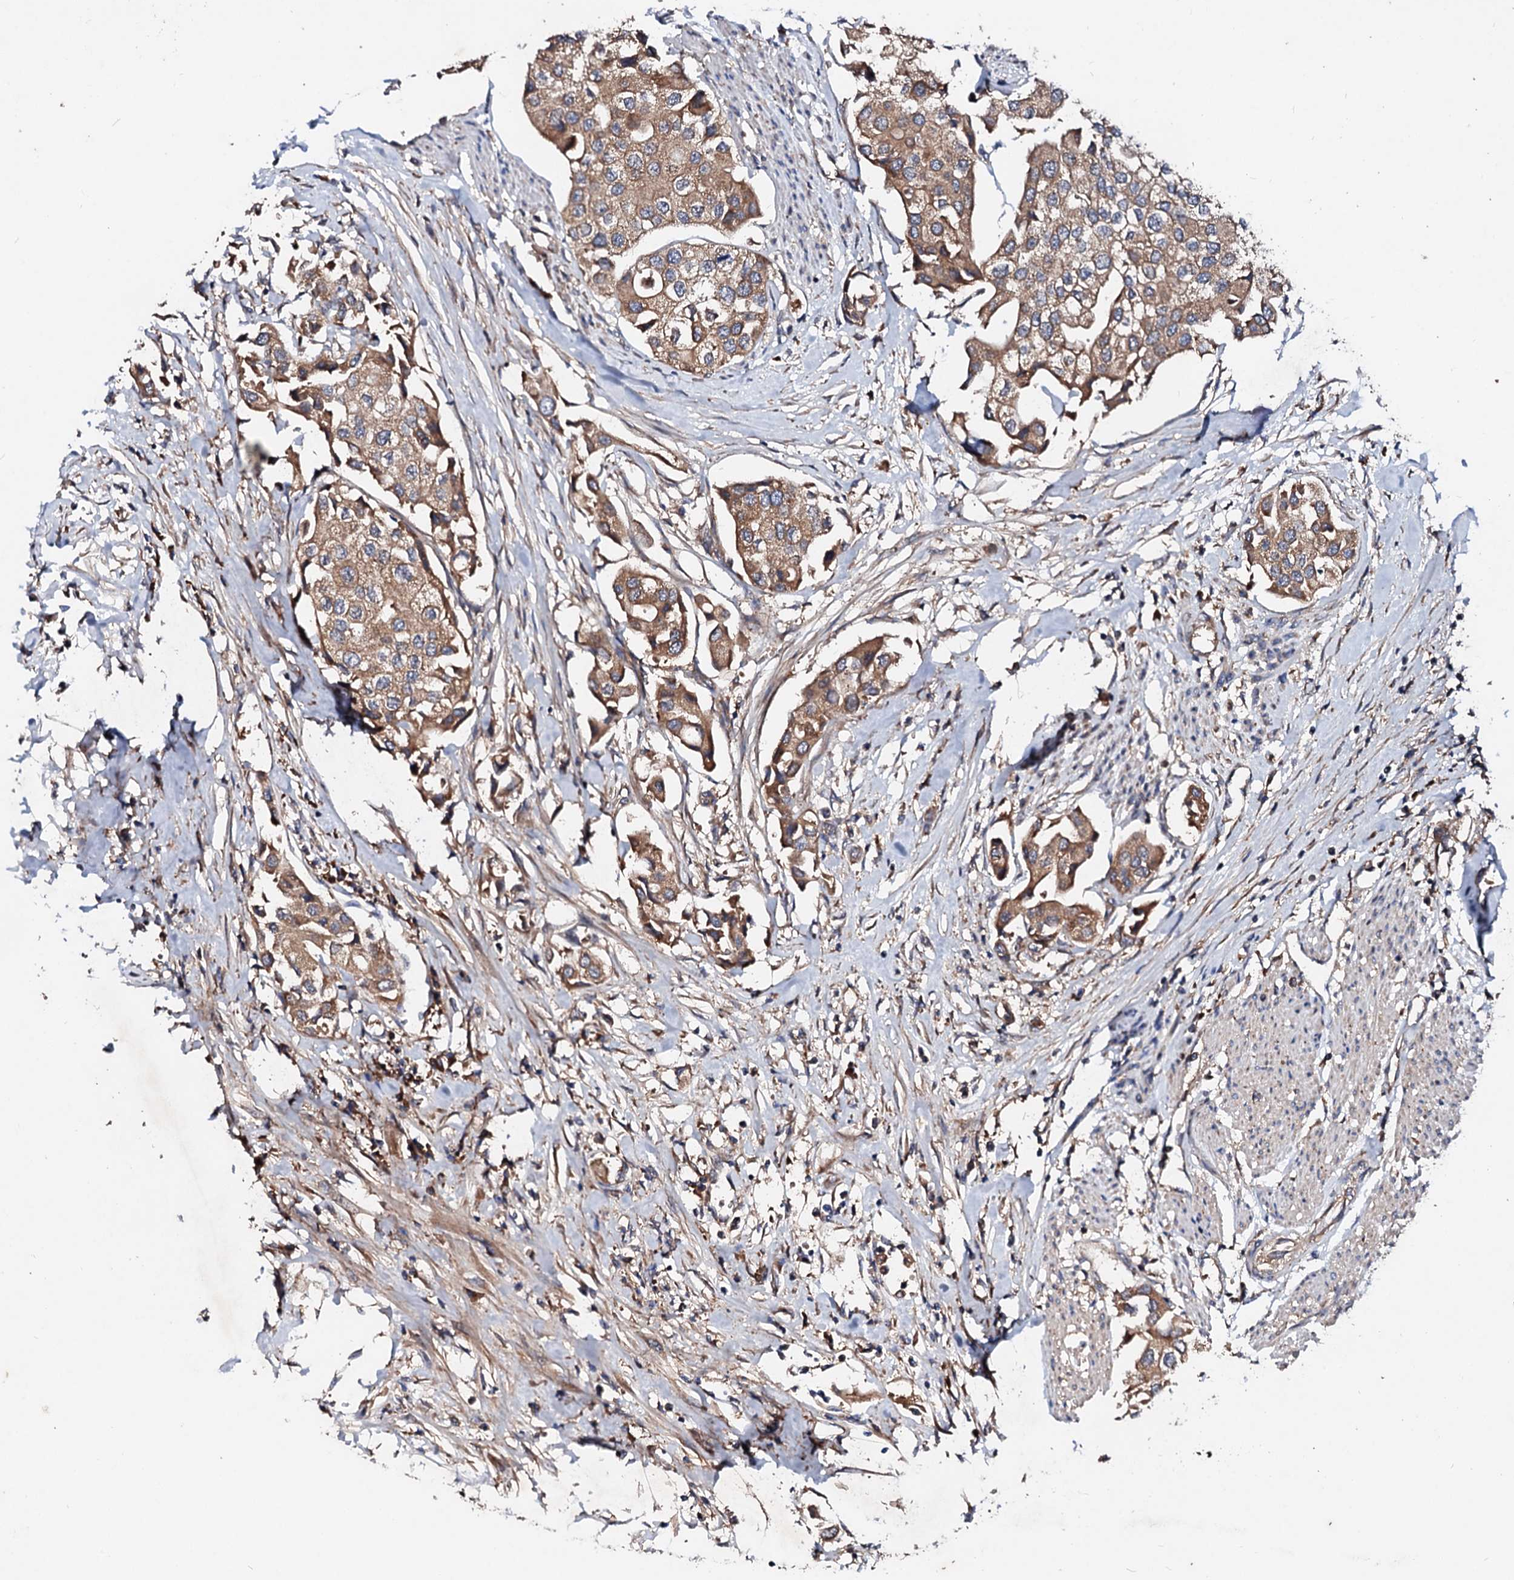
{"staining": {"intensity": "moderate", "quantity": ">75%", "location": "cytoplasmic/membranous"}, "tissue": "urothelial cancer", "cell_type": "Tumor cells", "image_type": "cancer", "snomed": [{"axis": "morphology", "description": "Urothelial carcinoma, High grade"}, {"axis": "topography", "description": "Urinary bladder"}], "caption": "Immunohistochemical staining of urothelial cancer shows medium levels of moderate cytoplasmic/membranous protein expression in approximately >75% of tumor cells.", "gene": "EXTL1", "patient": {"sex": "male", "age": 64}}